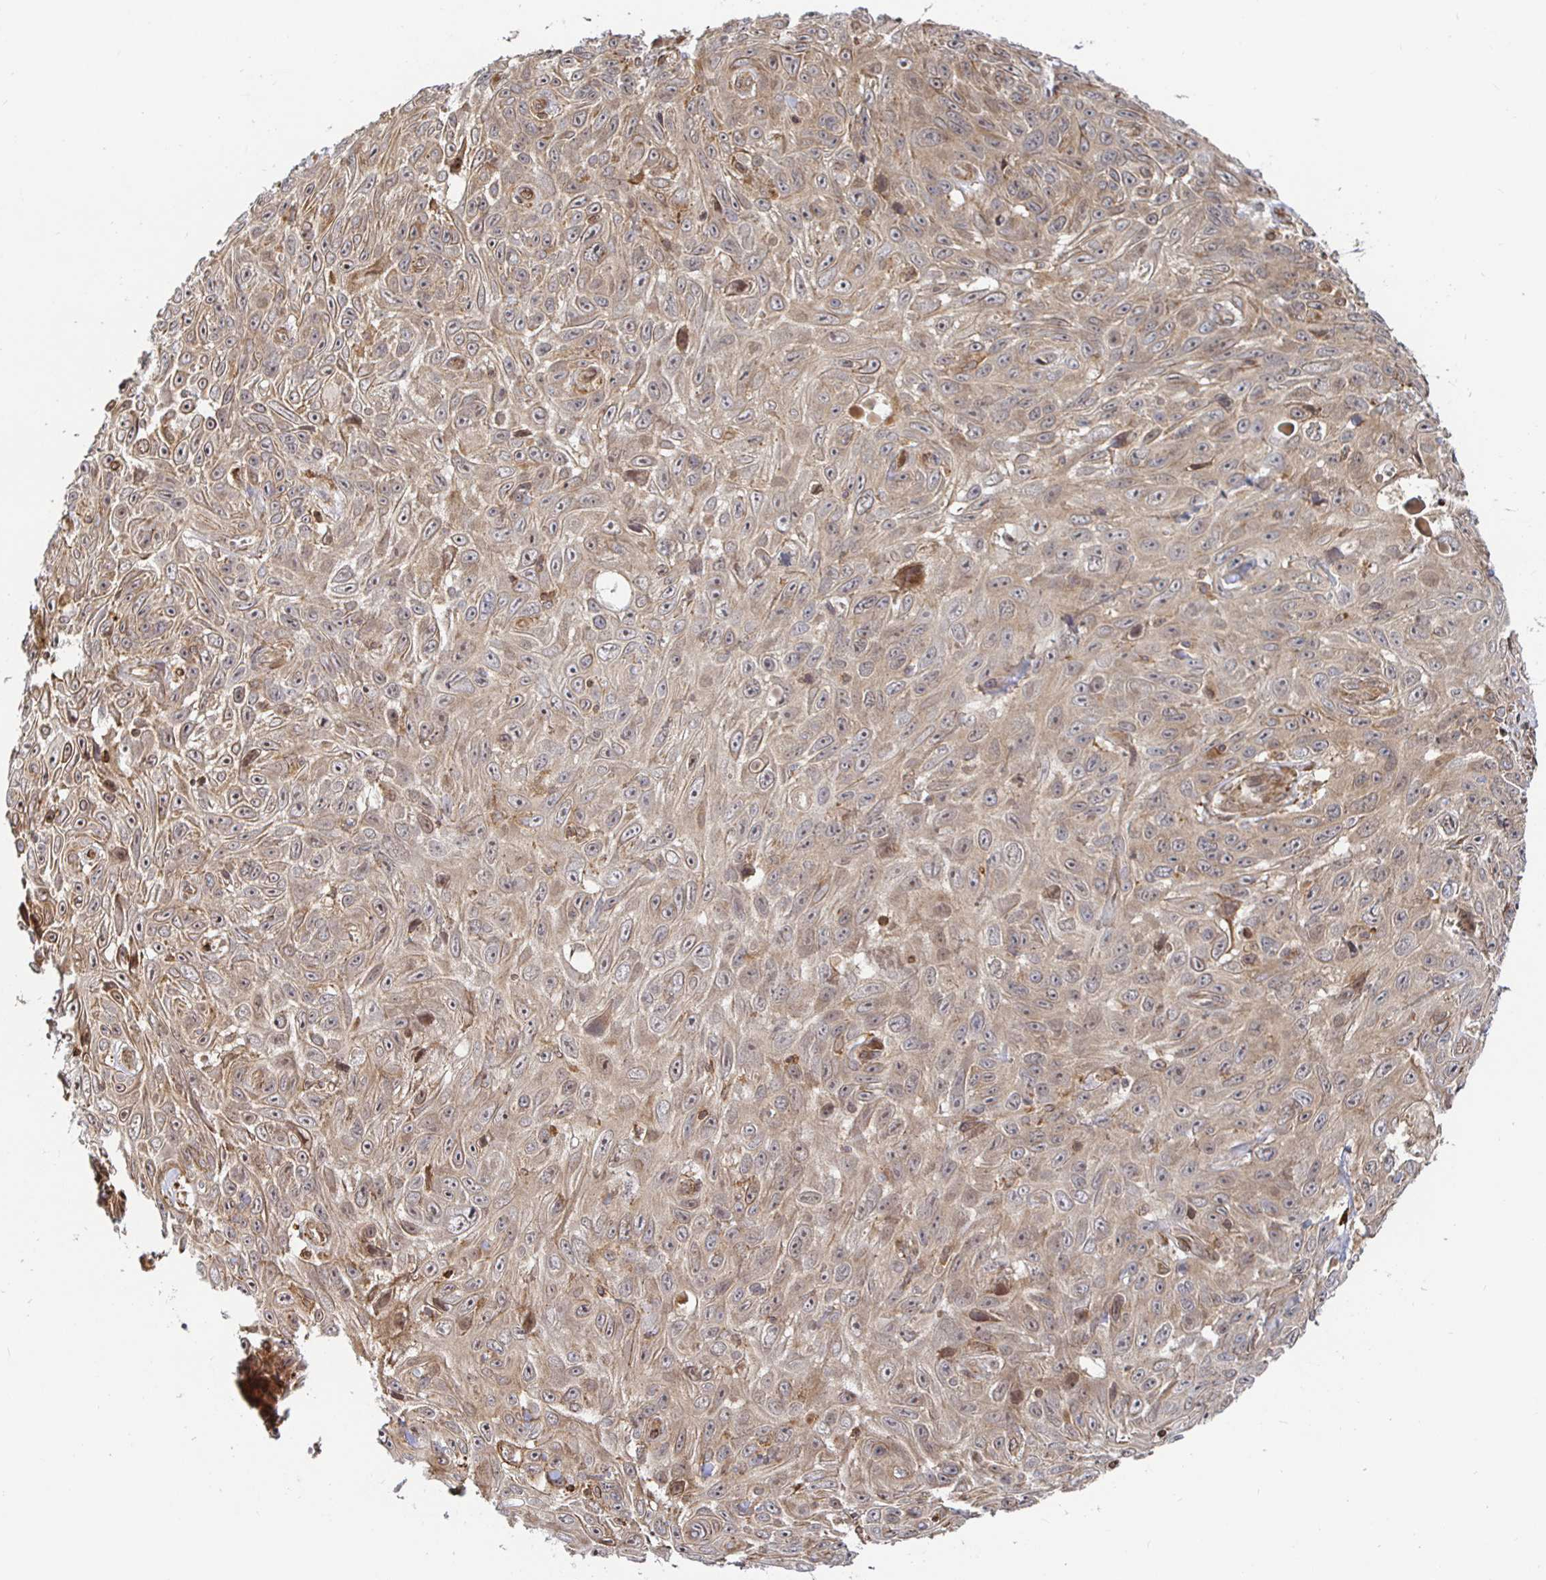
{"staining": {"intensity": "weak", "quantity": ">75%", "location": "cytoplasmic/membranous"}, "tissue": "skin cancer", "cell_type": "Tumor cells", "image_type": "cancer", "snomed": [{"axis": "morphology", "description": "Squamous cell carcinoma, NOS"}, {"axis": "topography", "description": "Skin"}], "caption": "Immunohistochemical staining of human skin cancer reveals low levels of weak cytoplasmic/membranous protein staining in about >75% of tumor cells.", "gene": "STRAP", "patient": {"sex": "male", "age": 82}}